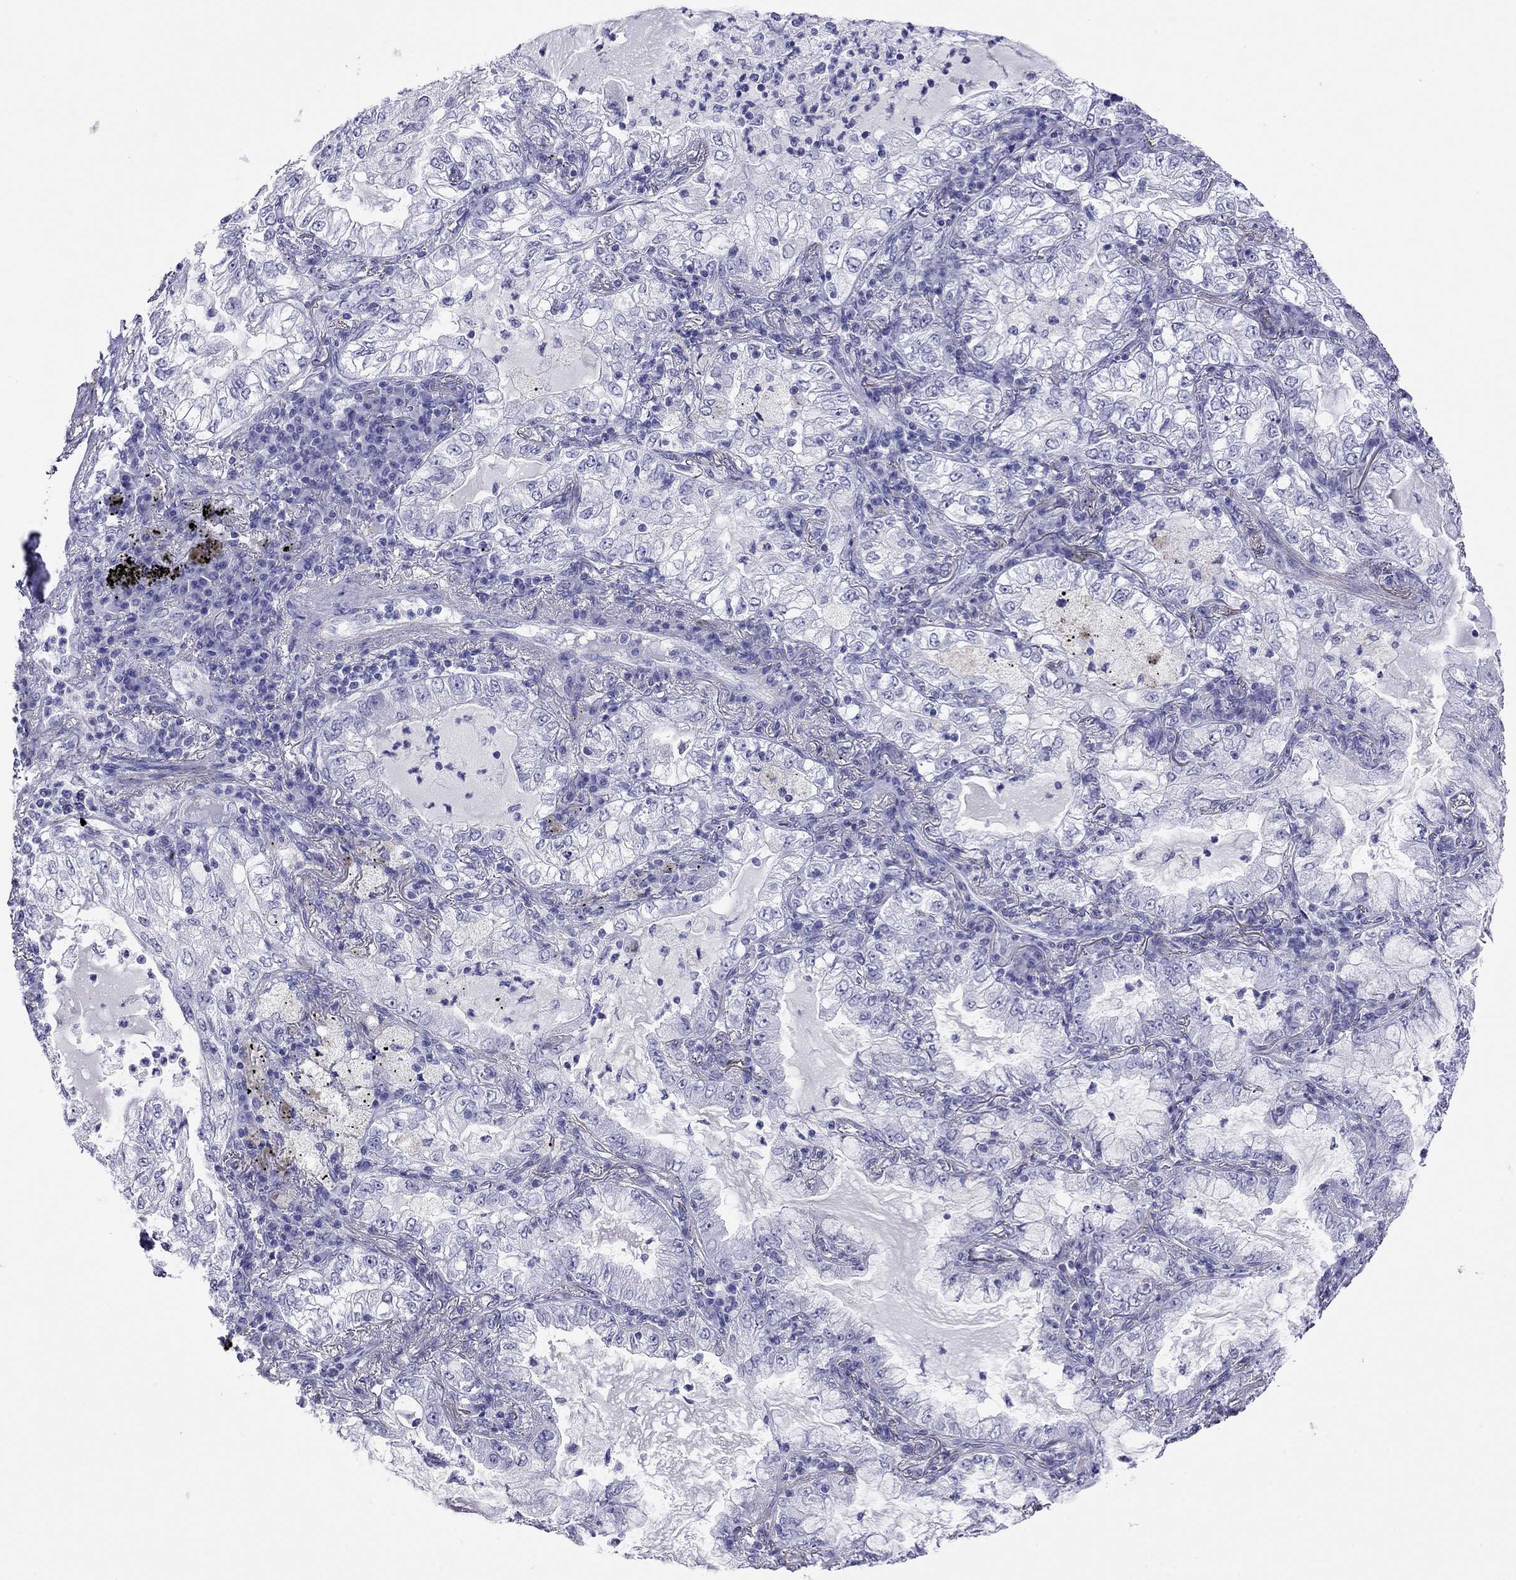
{"staining": {"intensity": "negative", "quantity": "none", "location": "none"}, "tissue": "lung cancer", "cell_type": "Tumor cells", "image_type": "cancer", "snomed": [{"axis": "morphology", "description": "Adenocarcinoma, NOS"}, {"axis": "topography", "description": "Lung"}], "caption": "Immunohistochemistry image of adenocarcinoma (lung) stained for a protein (brown), which demonstrates no expression in tumor cells.", "gene": "MYMX", "patient": {"sex": "female", "age": 73}}